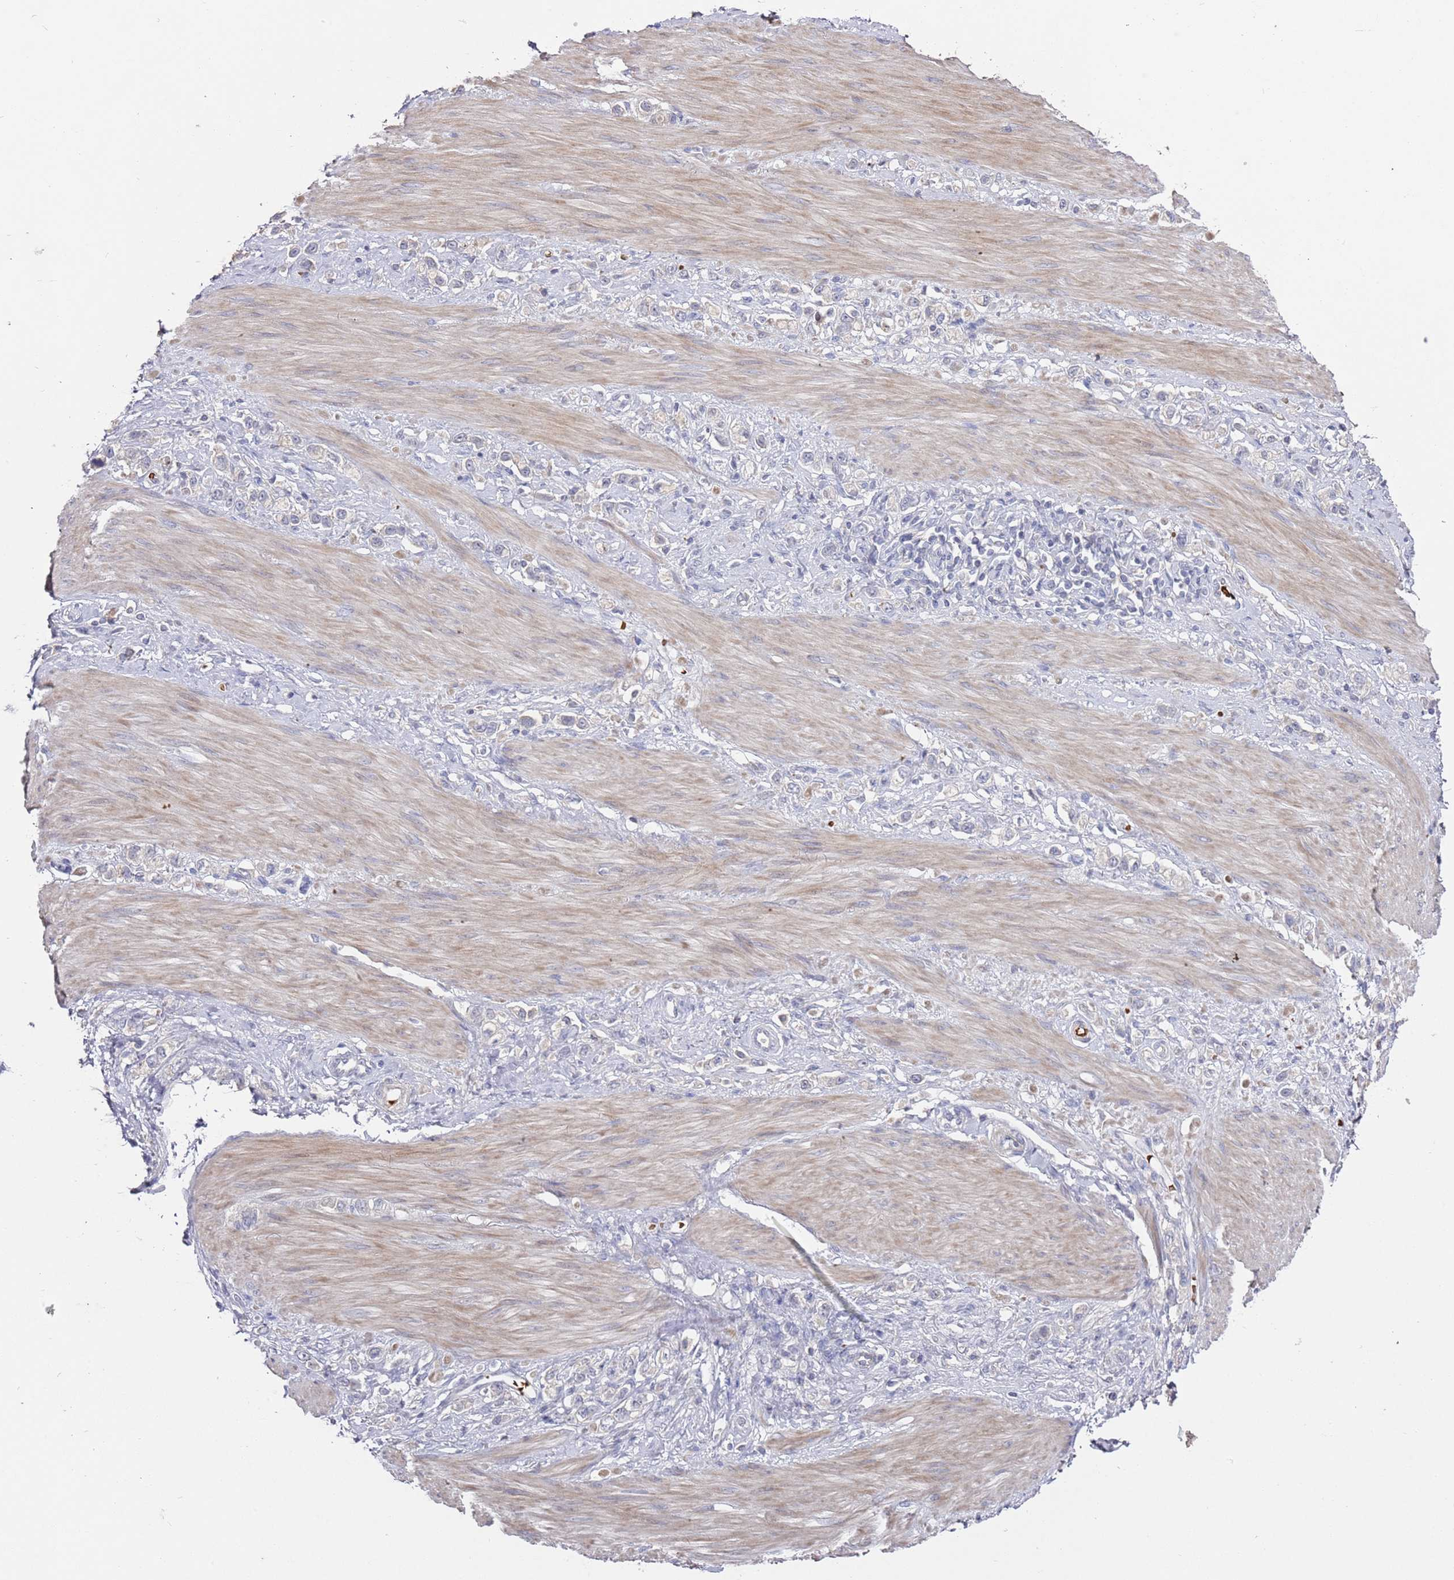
{"staining": {"intensity": "negative", "quantity": "none", "location": "none"}, "tissue": "stomach cancer", "cell_type": "Tumor cells", "image_type": "cancer", "snomed": [{"axis": "morphology", "description": "Adenocarcinoma, NOS"}, {"axis": "topography", "description": "Stomach"}], "caption": "Immunohistochemical staining of stomach cancer shows no significant expression in tumor cells.", "gene": "LACC1", "patient": {"sex": "female", "age": 65}}